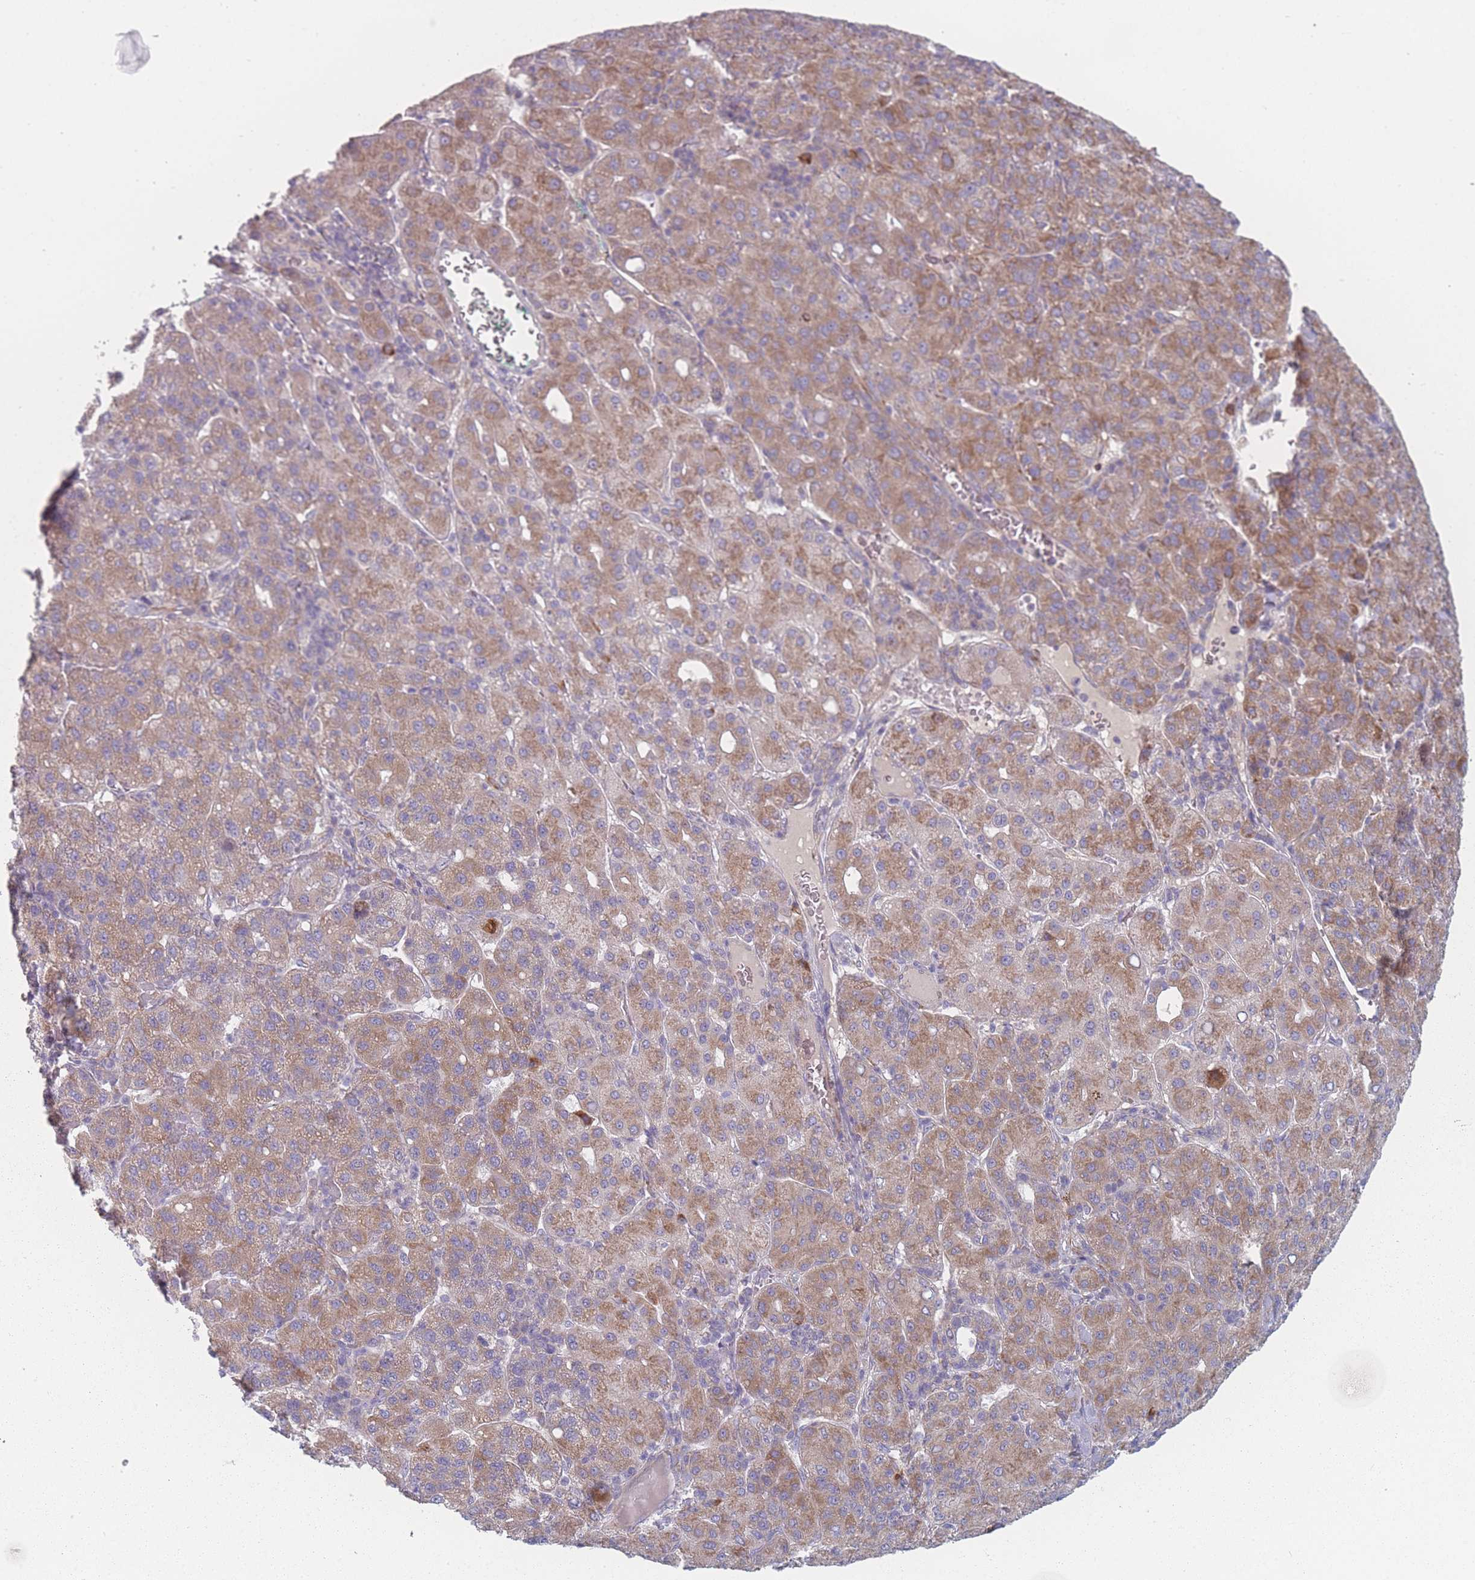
{"staining": {"intensity": "moderate", "quantity": ">75%", "location": "cytoplasmic/membranous"}, "tissue": "liver cancer", "cell_type": "Tumor cells", "image_type": "cancer", "snomed": [{"axis": "morphology", "description": "Carcinoma, Hepatocellular, NOS"}, {"axis": "topography", "description": "Liver"}], "caption": "Tumor cells reveal moderate cytoplasmic/membranous positivity in approximately >75% of cells in hepatocellular carcinoma (liver). (IHC, brightfield microscopy, high magnification).", "gene": "CACNG5", "patient": {"sex": "male", "age": 65}}